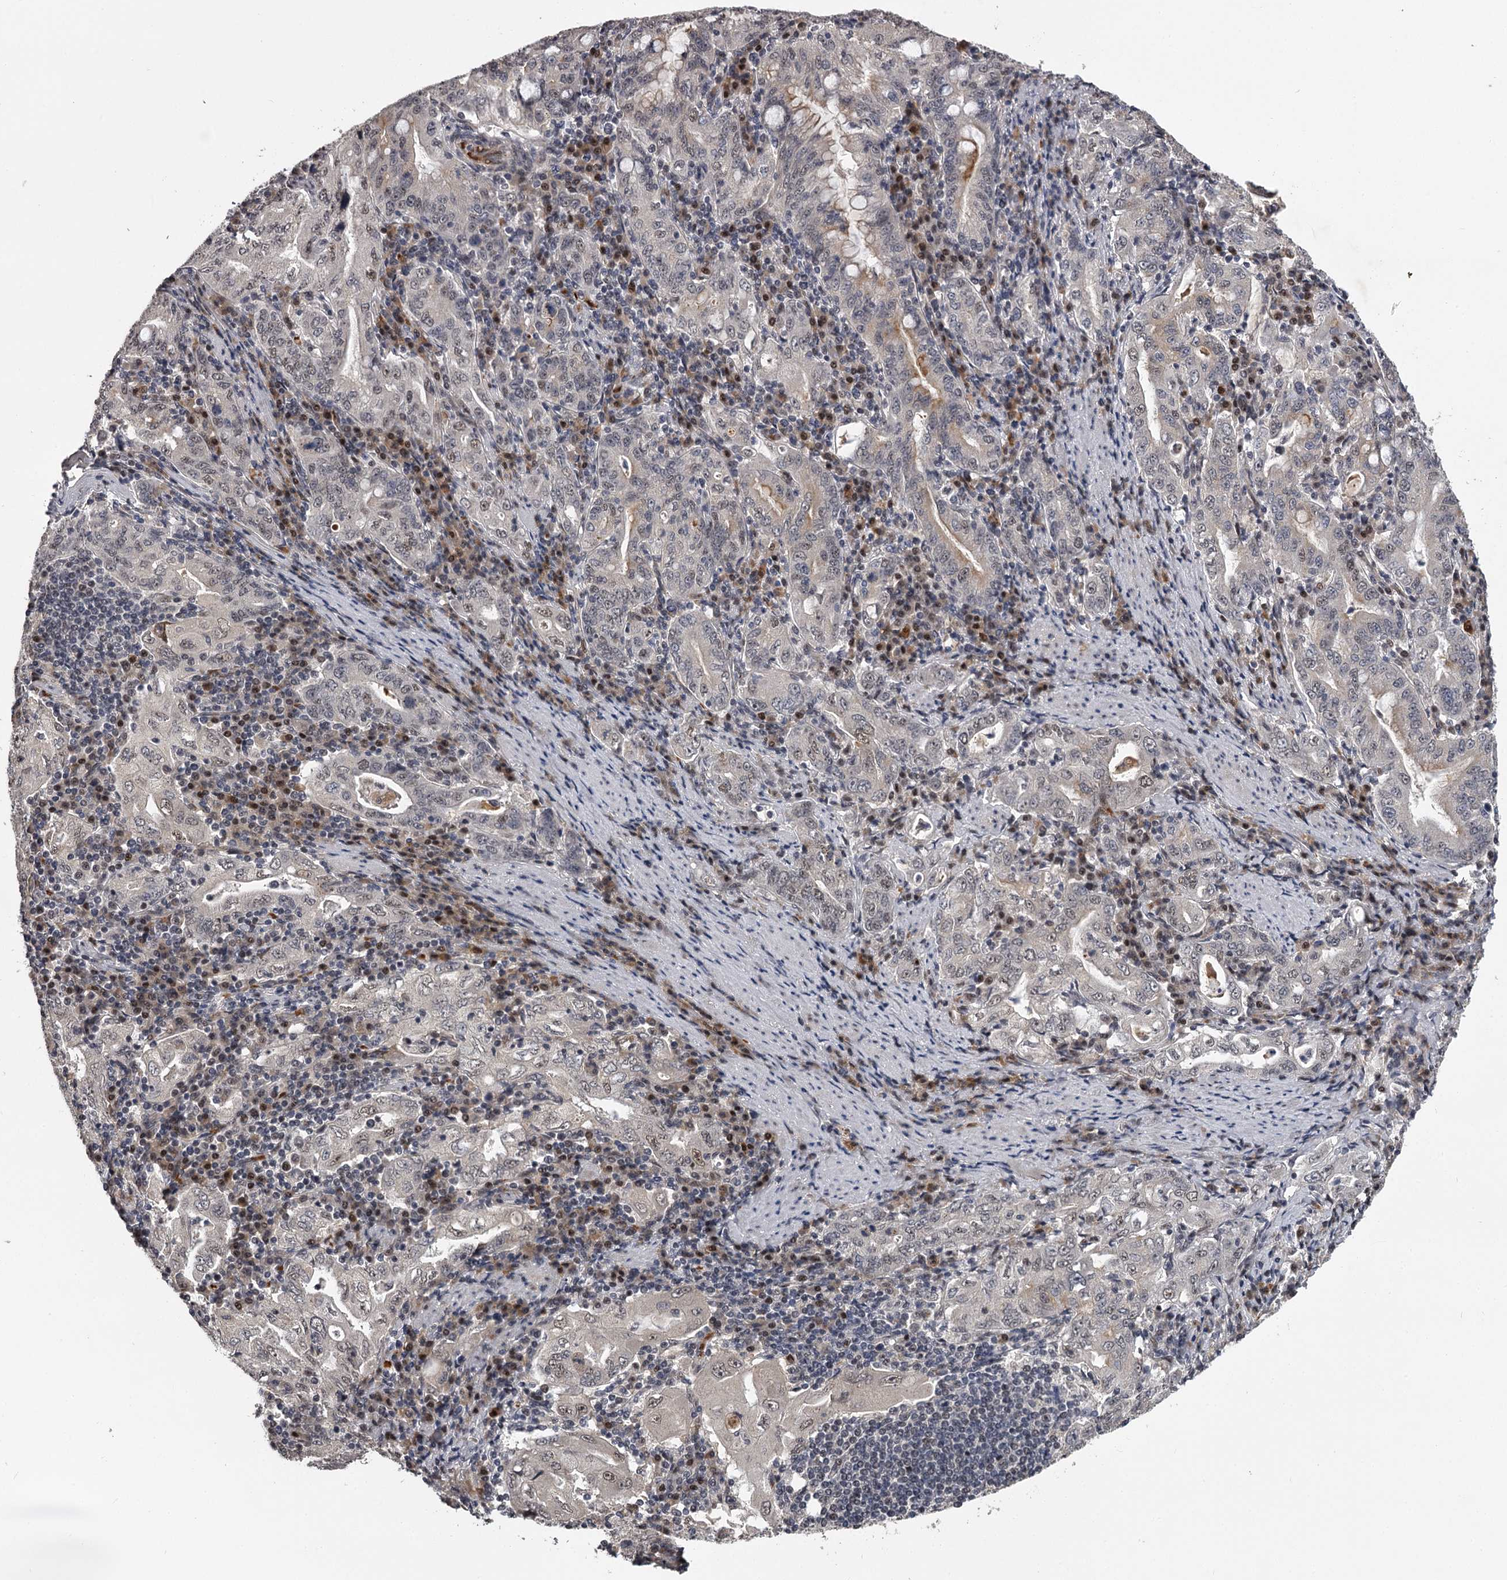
{"staining": {"intensity": "negative", "quantity": "none", "location": "none"}, "tissue": "stomach cancer", "cell_type": "Tumor cells", "image_type": "cancer", "snomed": [{"axis": "morphology", "description": "Normal tissue, NOS"}, {"axis": "morphology", "description": "Adenocarcinoma, NOS"}, {"axis": "topography", "description": "Esophagus"}, {"axis": "topography", "description": "Stomach, upper"}, {"axis": "topography", "description": "Peripheral nerve tissue"}], "caption": "Immunohistochemistry (IHC) of human stomach adenocarcinoma reveals no positivity in tumor cells.", "gene": "RNF44", "patient": {"sex": "male", "age": 62}}